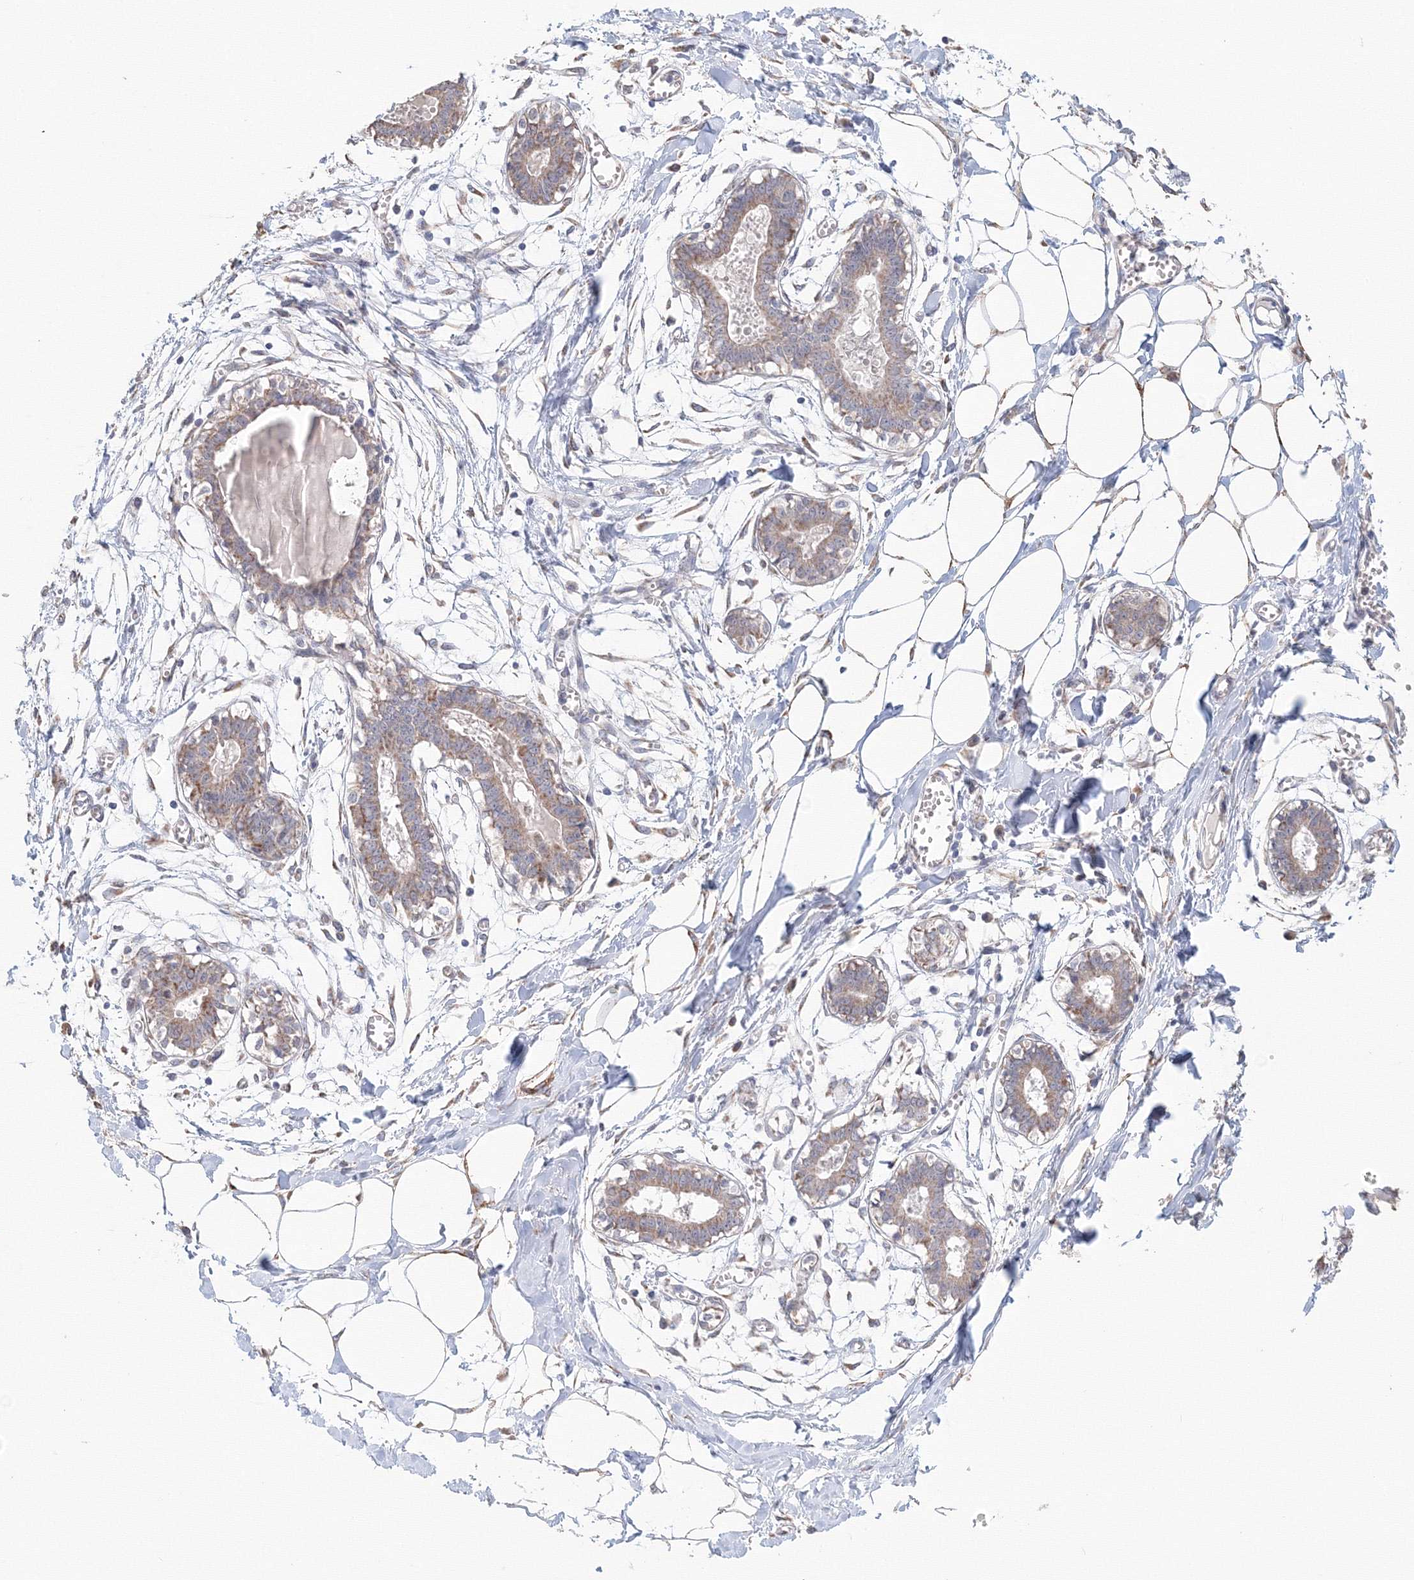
{"staining": {"intensity": "moderate", "quantity": ">75%", "location": "cytoplasmic/membranous"}, "tissue": "breast", "cell_type": "Adipocytes", "image_type": "normal", "snomed": [{"axis": "morphology", "description": "Normal tissue, NOS"}, {"axis": "topography", "description": "Breast"}], "caption": "Immunohistochemical staining of benign breast shows >75% levels of moderate cytoplasmic/membranous protein expression in about >75% of adipocytes.", "gene": "DHRS12", "patient": {"sex": "female", "age": 27}}